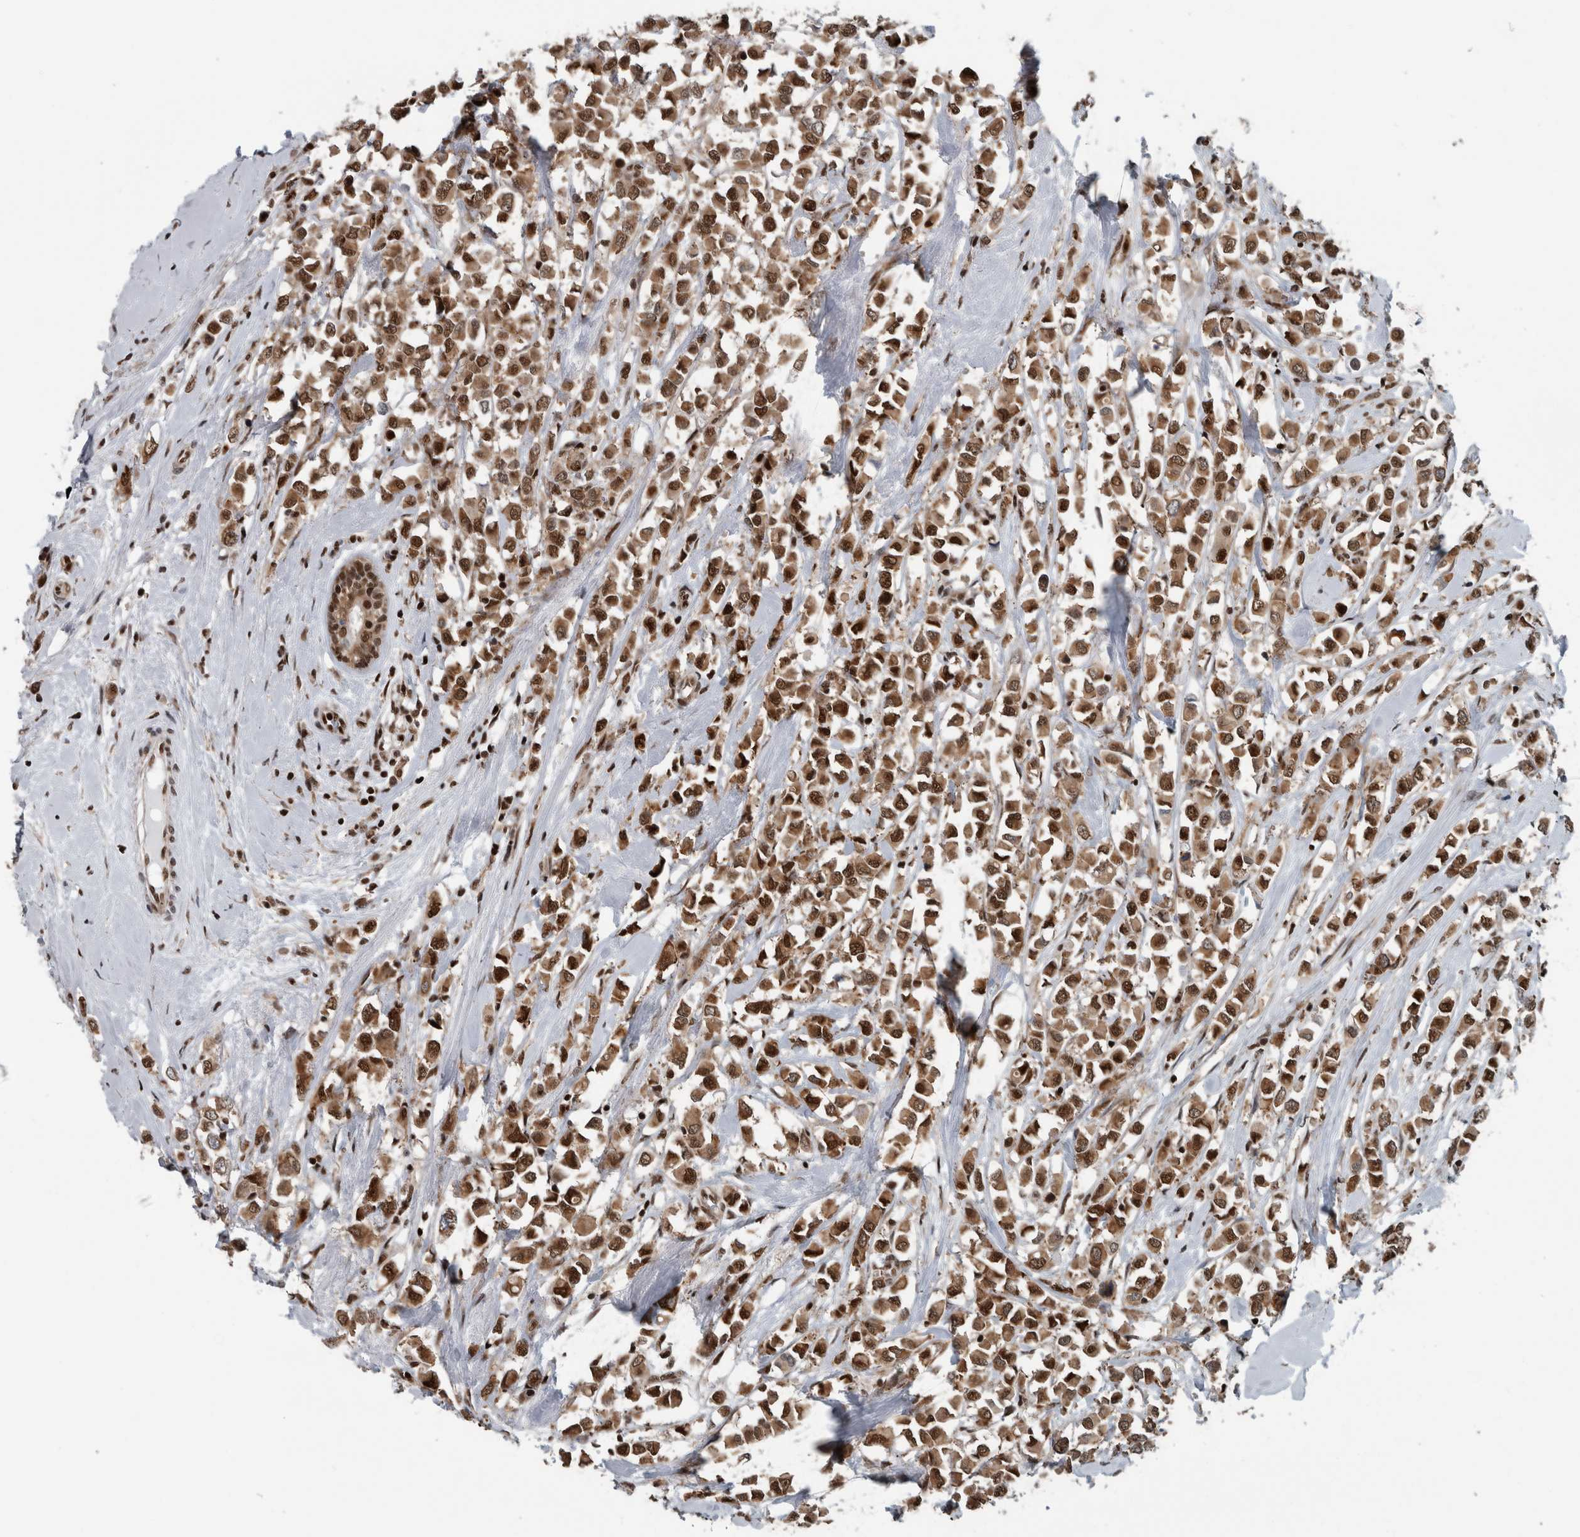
{"staining": {"intensity": "strong", "quantity": ">75%", "location": "cytoplasmic/membranous,nuclear"}, "tissue": "breast cancer", "cell_type": "Tumor cells", "image_type": "cancer", "snomed": [{"axis": "morphology", "description": "Duct carcinoma"}, {"axis": "topography", "description": "Breast"}], "caption": "Intraductal carcinoma (breast) tissue demonstrates strong cytoplasmic/membranous and nuclear staining in about >75% of tumor cells, visualized by immunohistochemistry. (Brightfield microscopy of DAB IHC at high magnification).", "gene": "DNMT3A", "patient": {"sex": "female", "age": 61}}